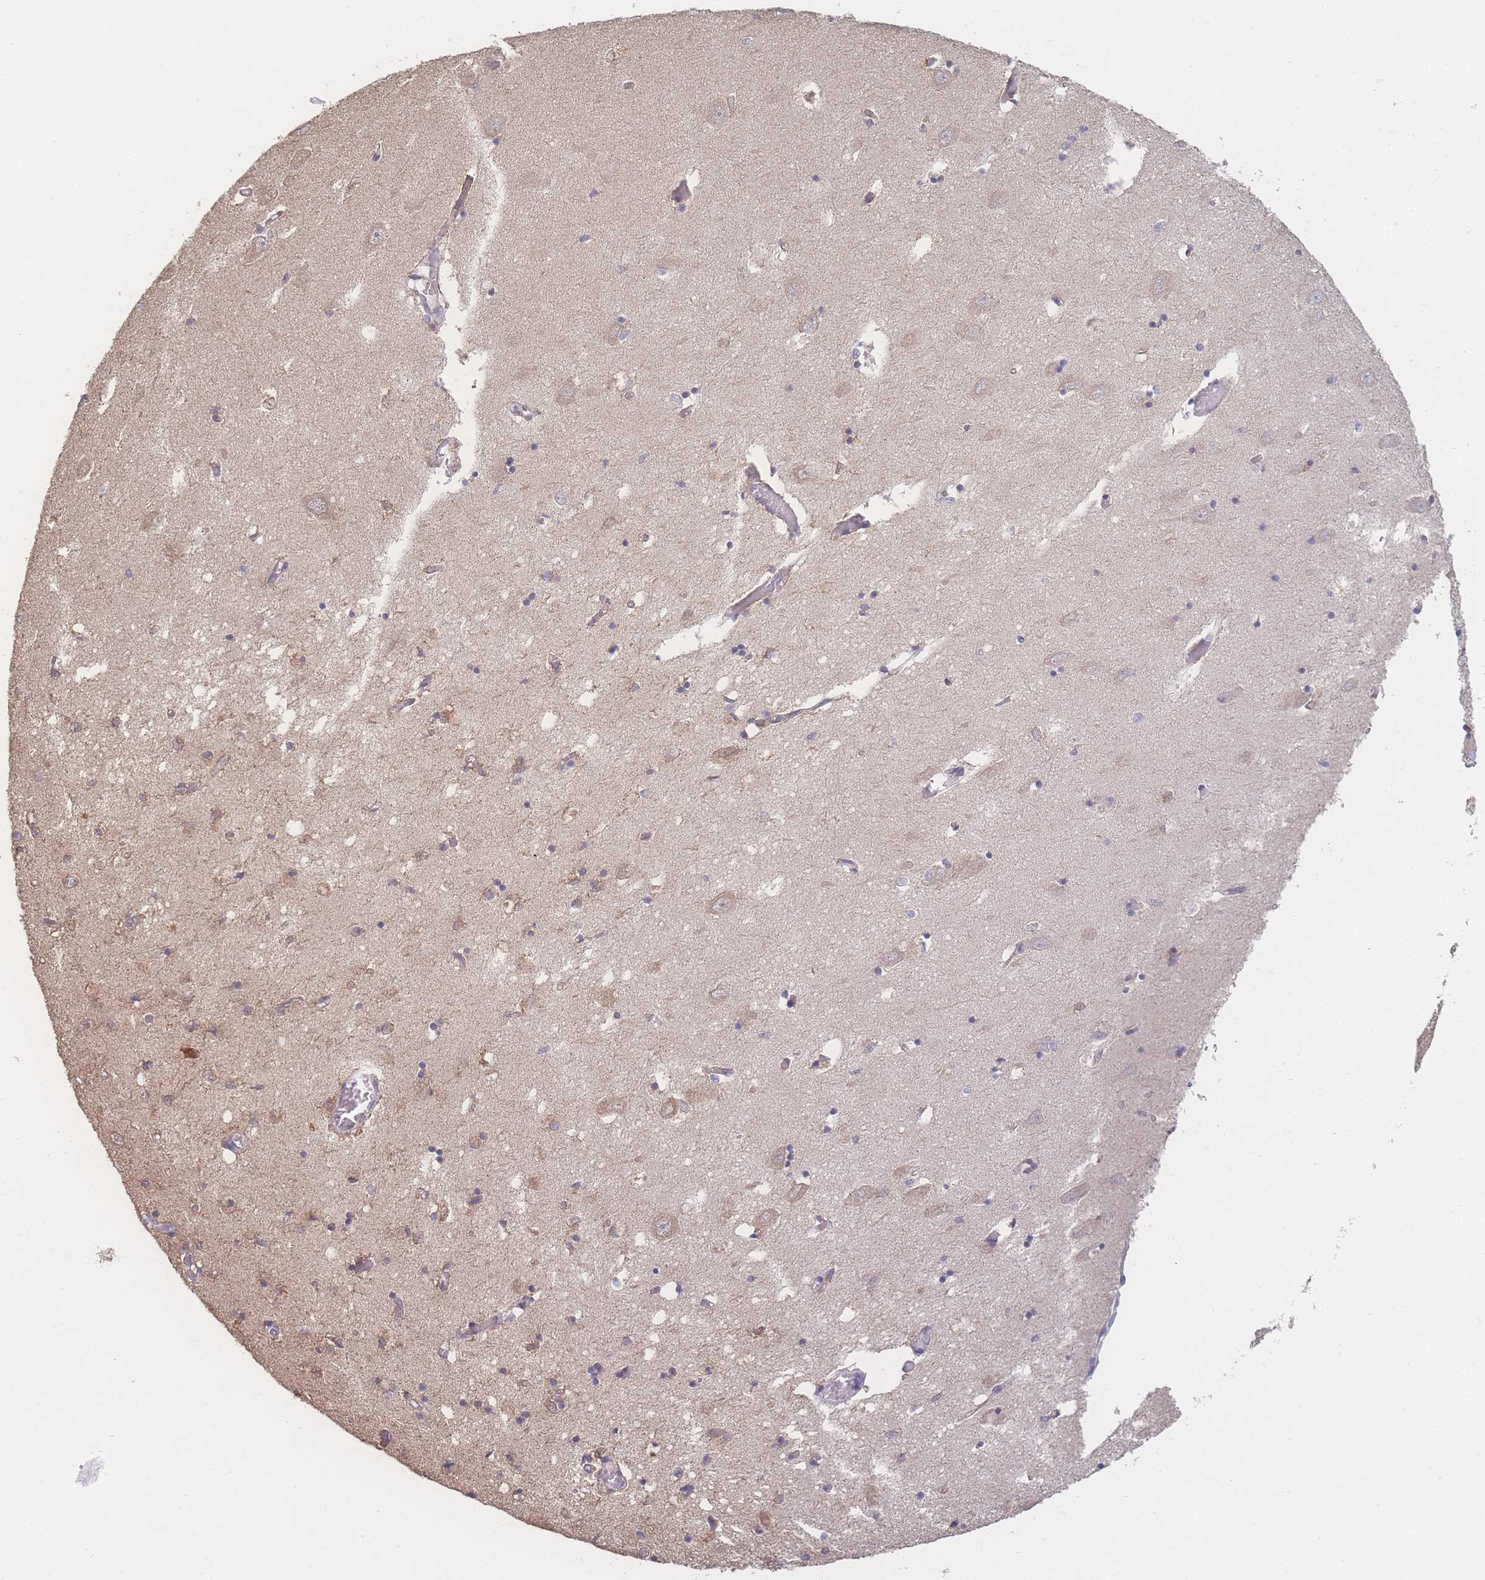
{"staining": {"intensity": "negative", "quantity": "none", "location": "none"}, "tissue": "hippocampus", "cell_type": "Glial cells", "image_type": "normal", "snomed": [{"axis": "morphology", "description": "Normal tissue, NOS"}, {"axis": "topography", "description": "Hippocampus"}], "caption": "IHC histopathology image of benign hippocampus: human hippocampus stained with DAB (3,3'-diaminobenzidine) demonstrates no significant protein expression in glial cells.", "gene": "GIPR", "patient": {"sex": "male", "age": 70}}